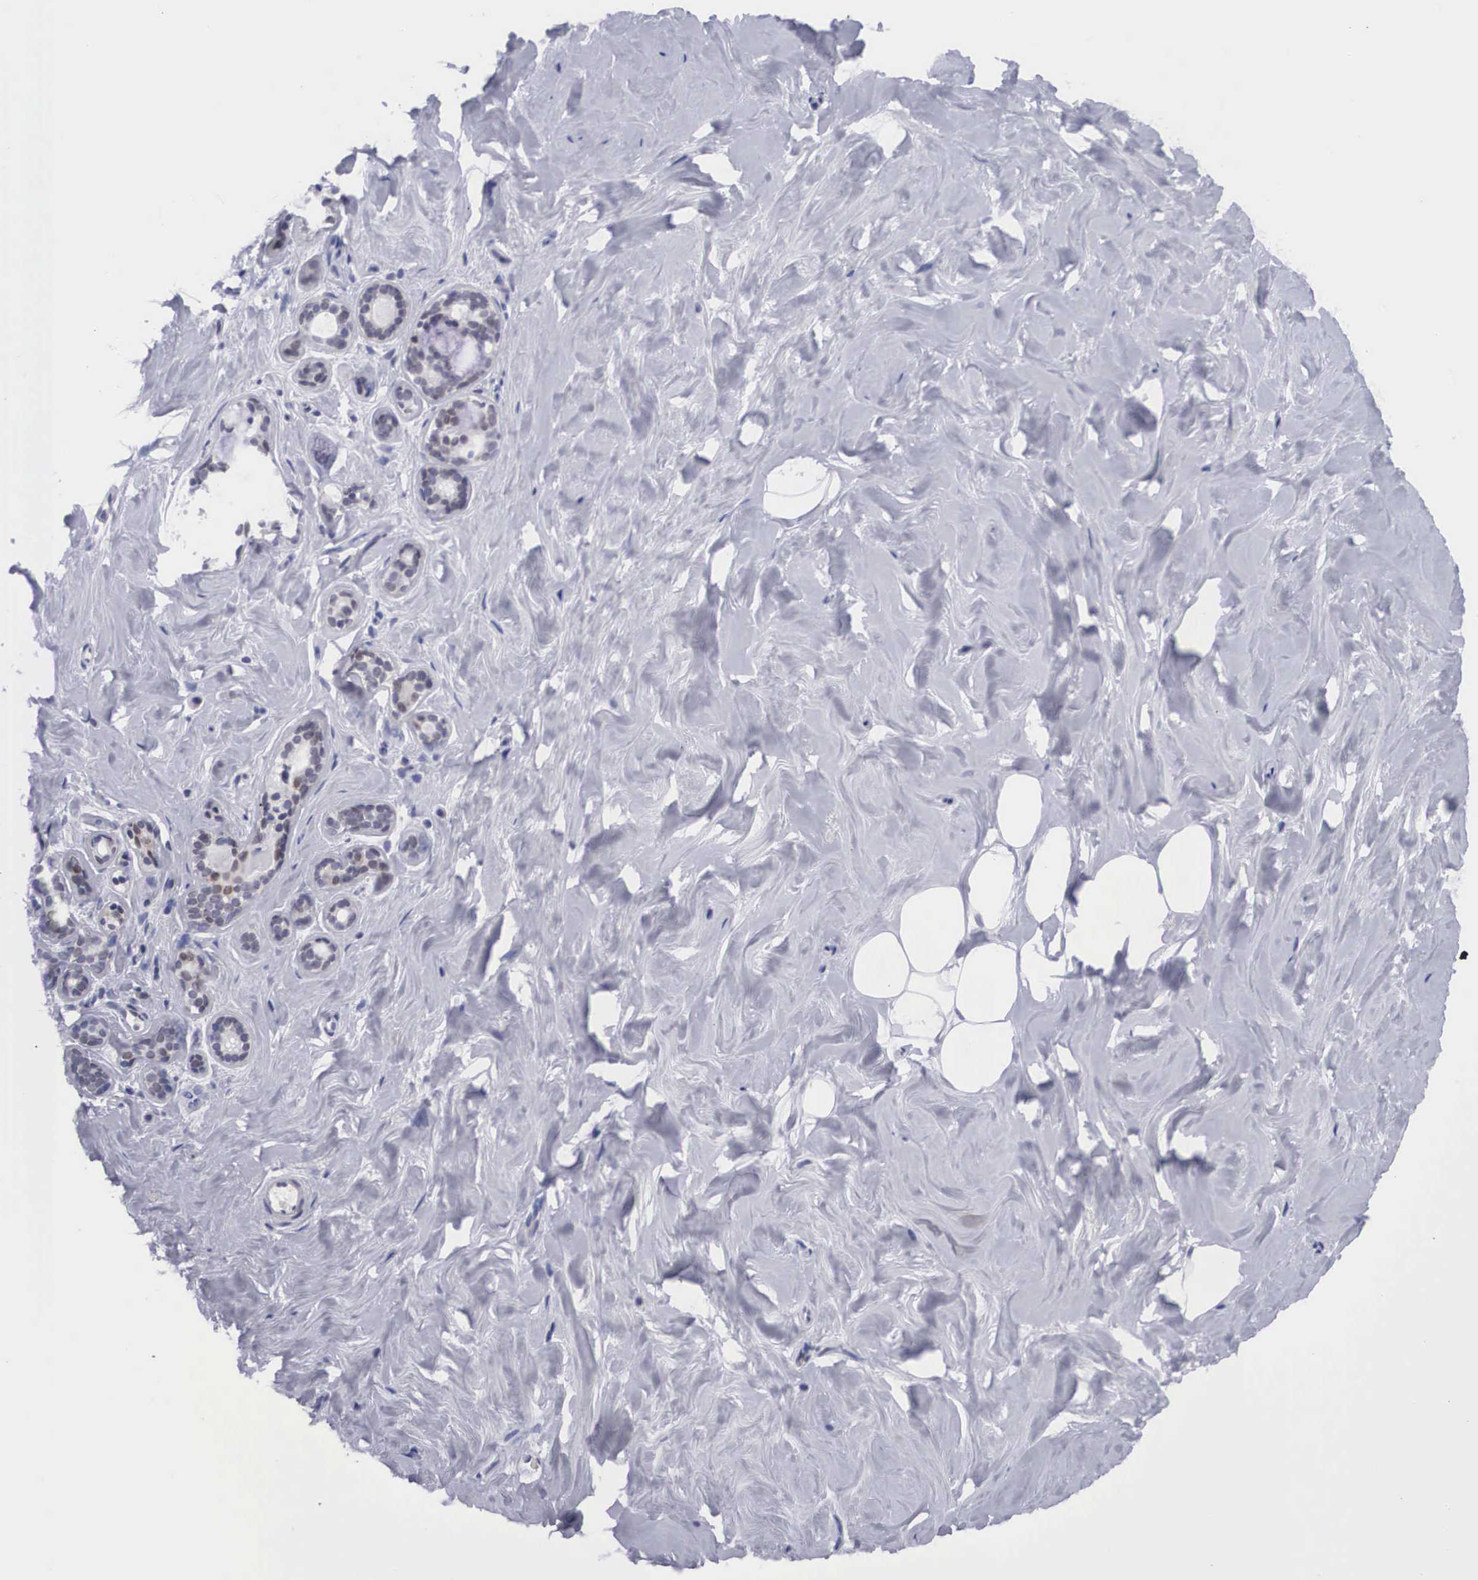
{"staining": {"intensity": "negative", "quantity": "none", "location": "none"}, "tissue": "breast", "cell_type": "Adipocytes", "image_type": "normal", "snomed": [{"axis": "morphology", "description": "Normal tissue, NOS"}, {"axis": "topography", "description": "Breast"}], "caption": "Immunohistochemistry image of normal breast: breast stained with DAB (3,3'-diaminobenzidine) shows no significant protein staining in adipocytes.", "gene": "SOX11", "patient": {"sex": "female", "age": 54}}